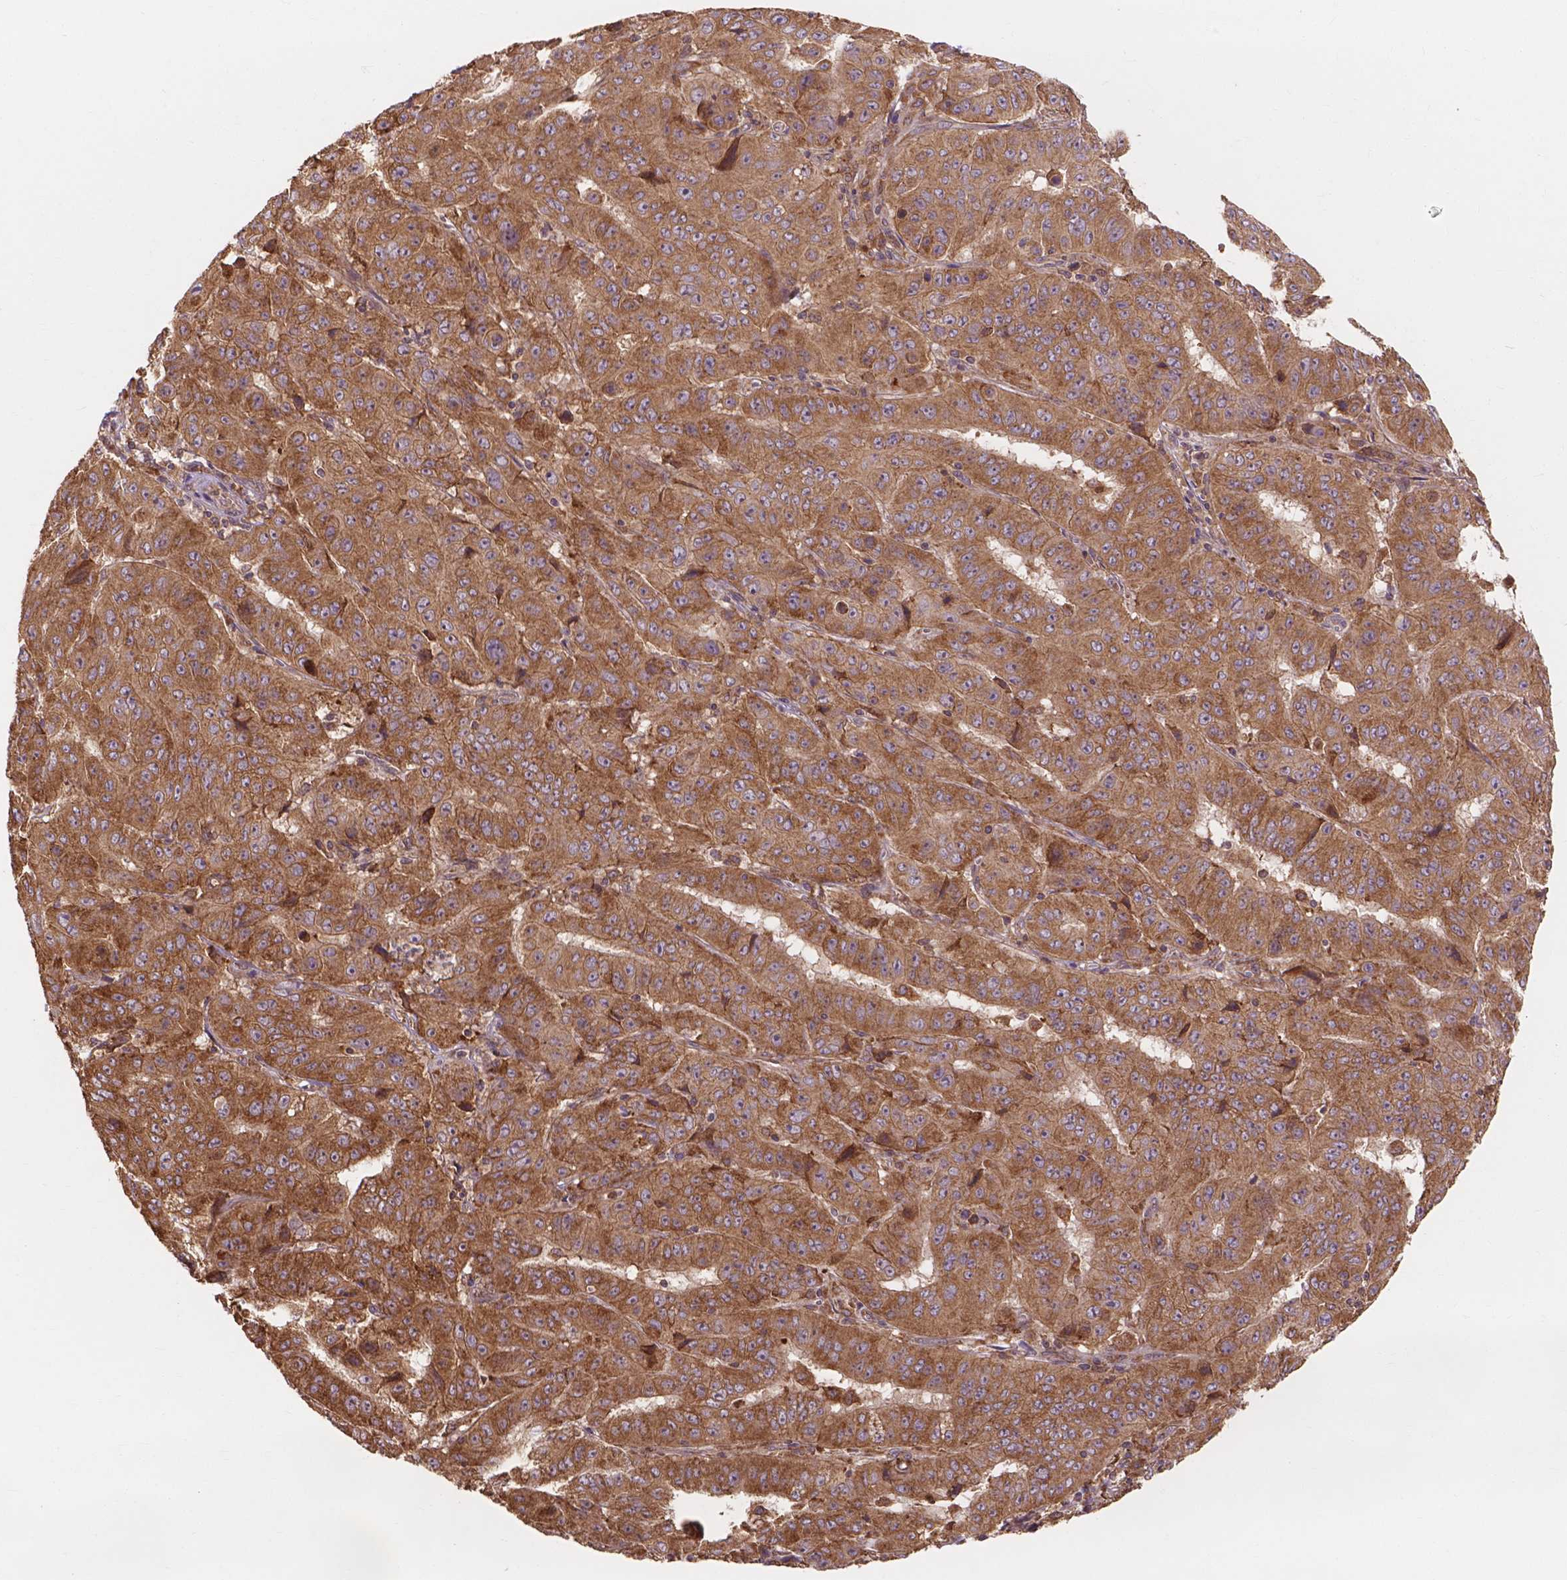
{"staining": {"intensity": "moderate", "quantity": ">75%", "location": "cytoplasmic/membranous"}, "tissue": "pancreatic cancer", "cell_type": "Tumor cells", "image_type": "cancer", "snomed": [{"axis": "morphology", "description": "Adenocarcinoma, NOS"}, {"axis": "topography", "description": "Pancreas"}], "caption": "Pancreatic adenocarcinoma tissue shows moderate cytoplasmic/membranous staining in about >75% of tumor cells", "gene": "TAB2", "patient": {"sex": "male", "age": 63}}